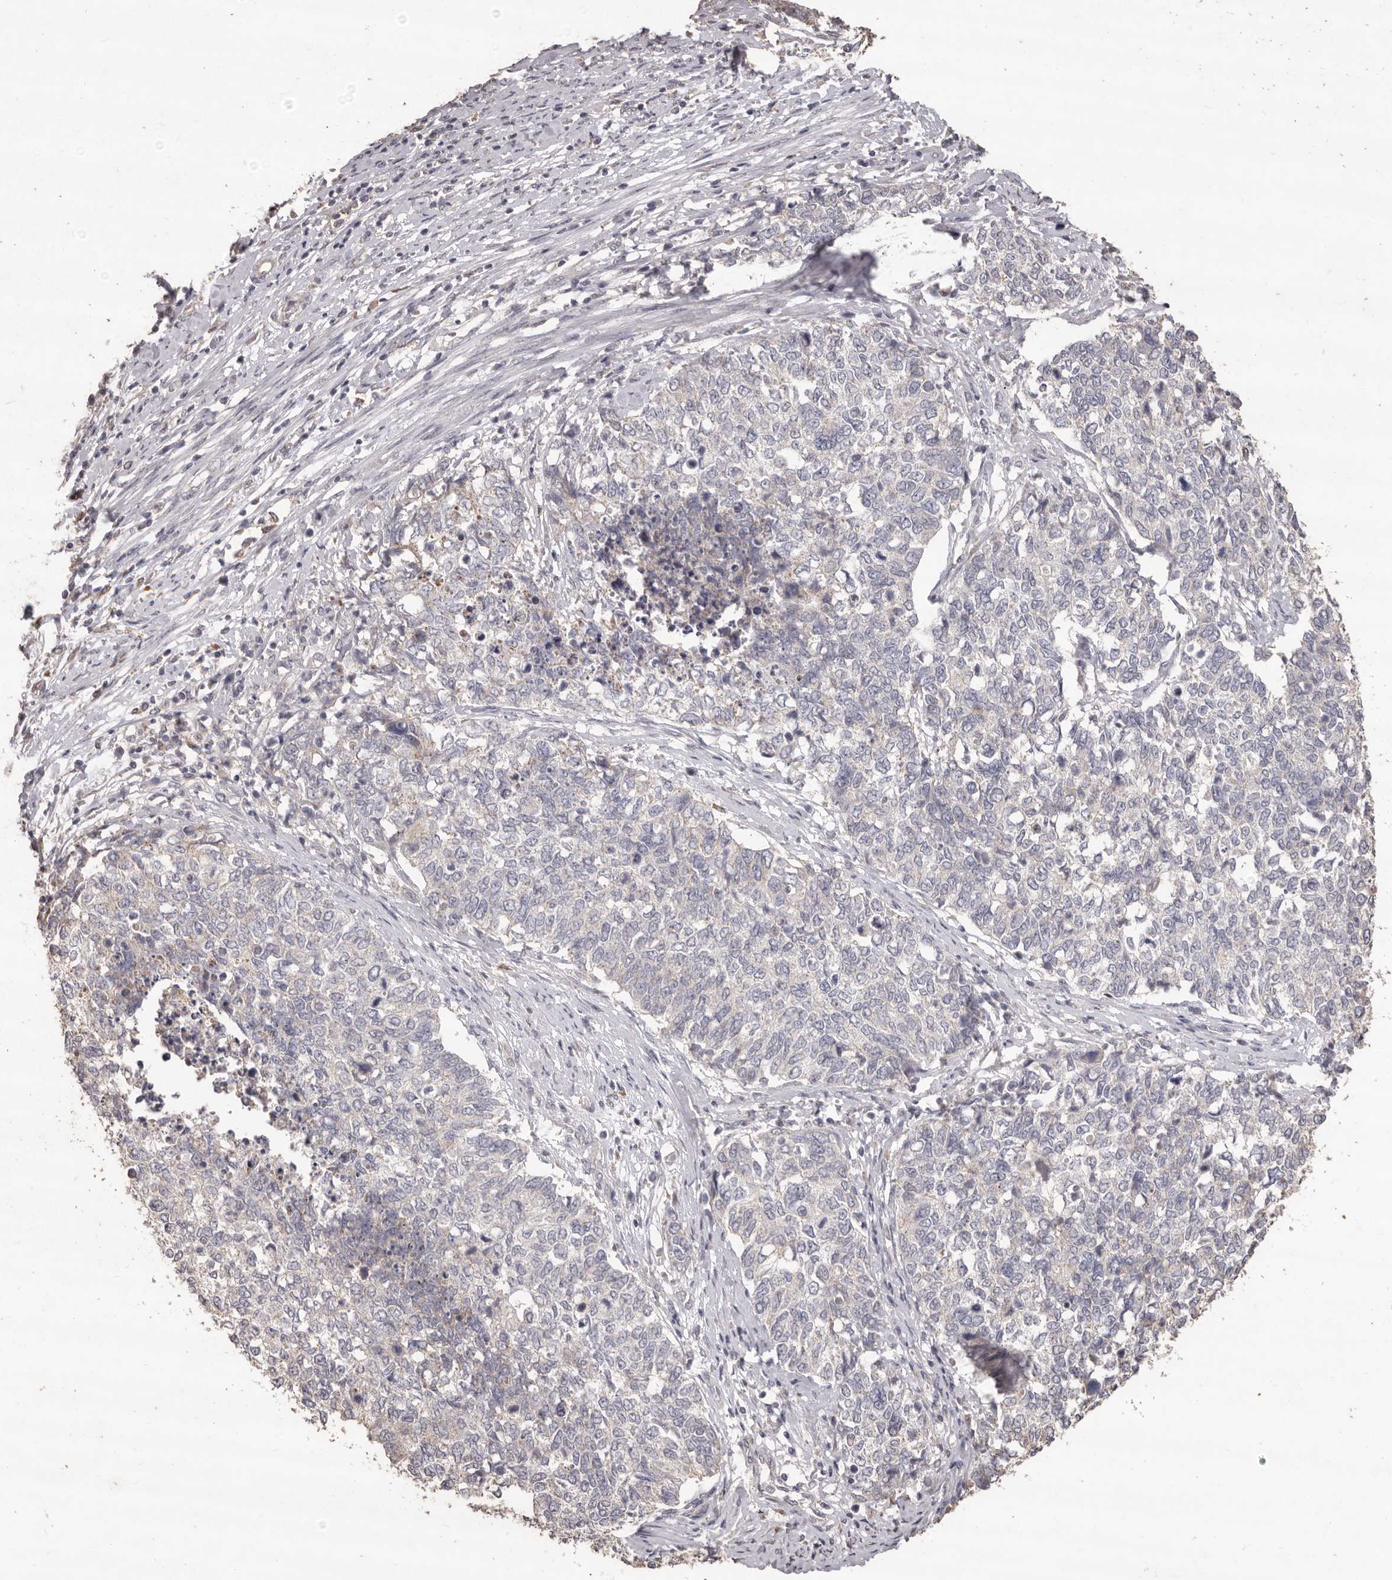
{"staining": {"intensity": "negative", "quantity": "none", "location": "none"}, "tissue": "cervical cancer", "cell_type": "Tumor cells", "image_type": "cancer", "snomed": [{"axis": "morphology", "description": "Squamous cell carcinoma, NOS"}, {"axis": "topography", "description": "Cervix"}], "caption": "Tumor cells show no significant protein staining in cervical cancer (squamous cell carcinoma). (IHC, brightfield microscopy, high magnification).", "gene": "PRSS27", "patient": {"sex": "female", "age": 63}}